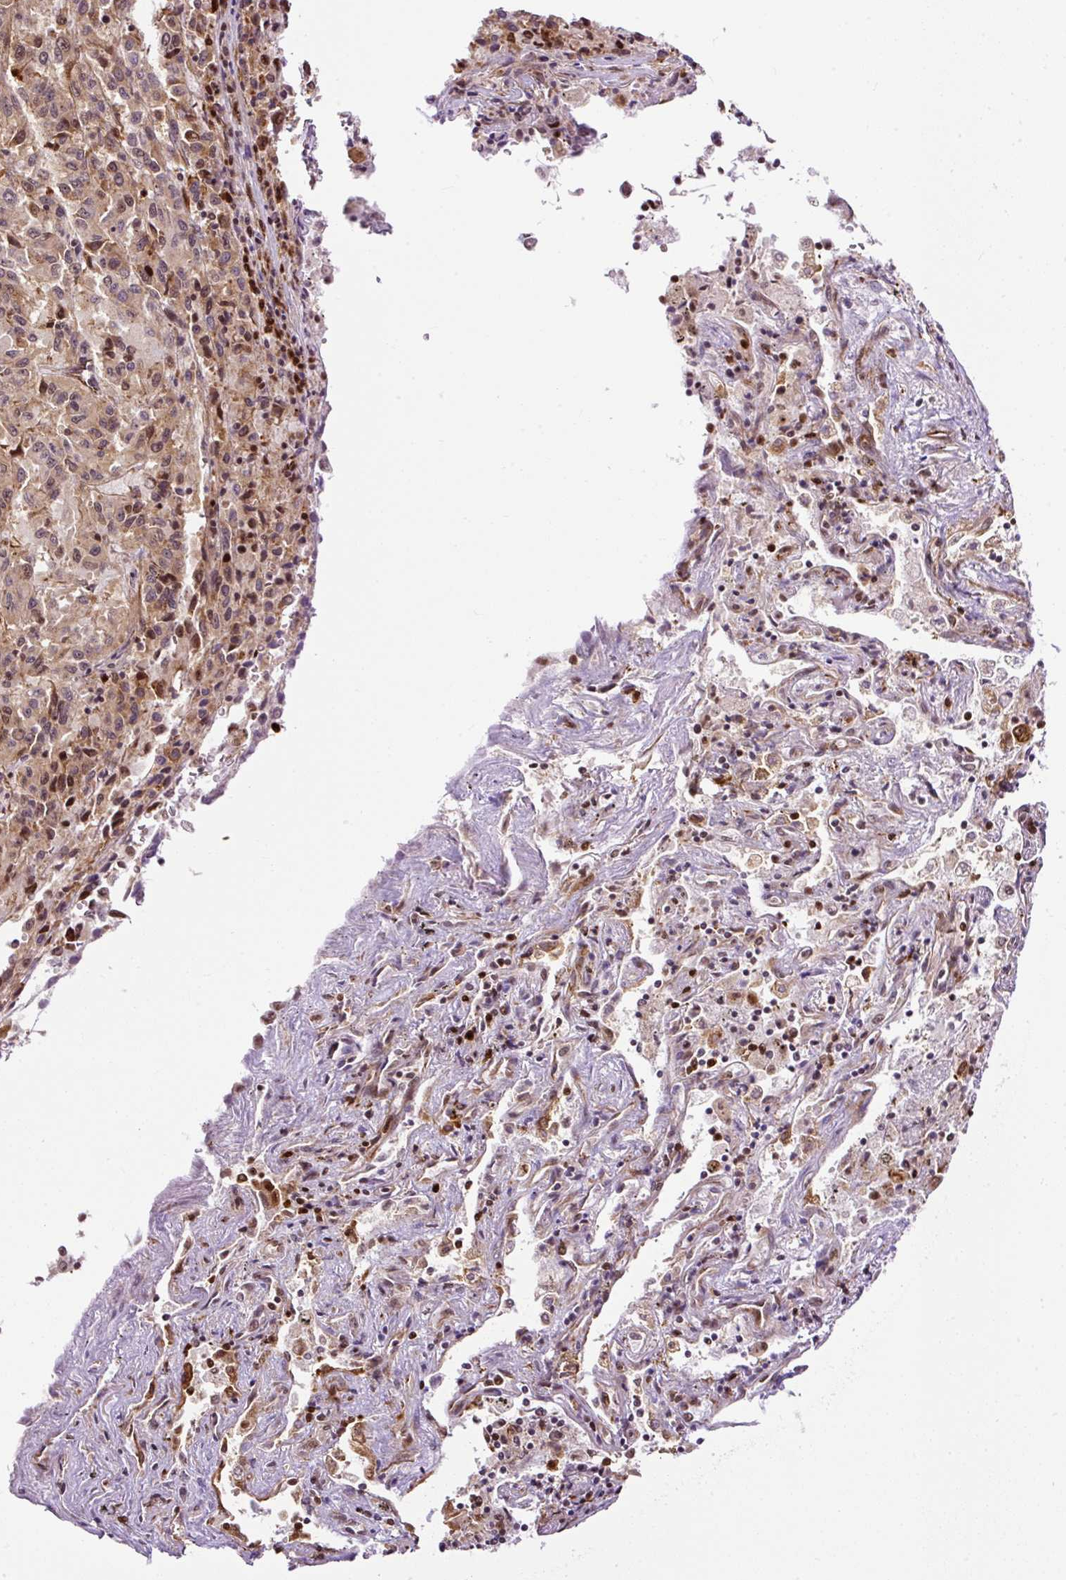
{"staining": {"intensity": "moderate", "quantity": ">75%", "location": "cytoplasmic/membranous,nuclear"}, "tissue": "melanoma", "cell_type": "Tumor cells", "image_type": "cancer", "snomed": [{"axis": "morphology", "description": "Malignant melanoma, Metastatic site"}, {"axis": "topography", "description": "Lung"}], "caption": "The image reveals a brown stain indicating the presence of a protein in the cytoplasmic/membranous and nuclear of tumor cells in melanoma.", "gene": "LUC7L2", "patient": {"sex": "male", "age": 64}}